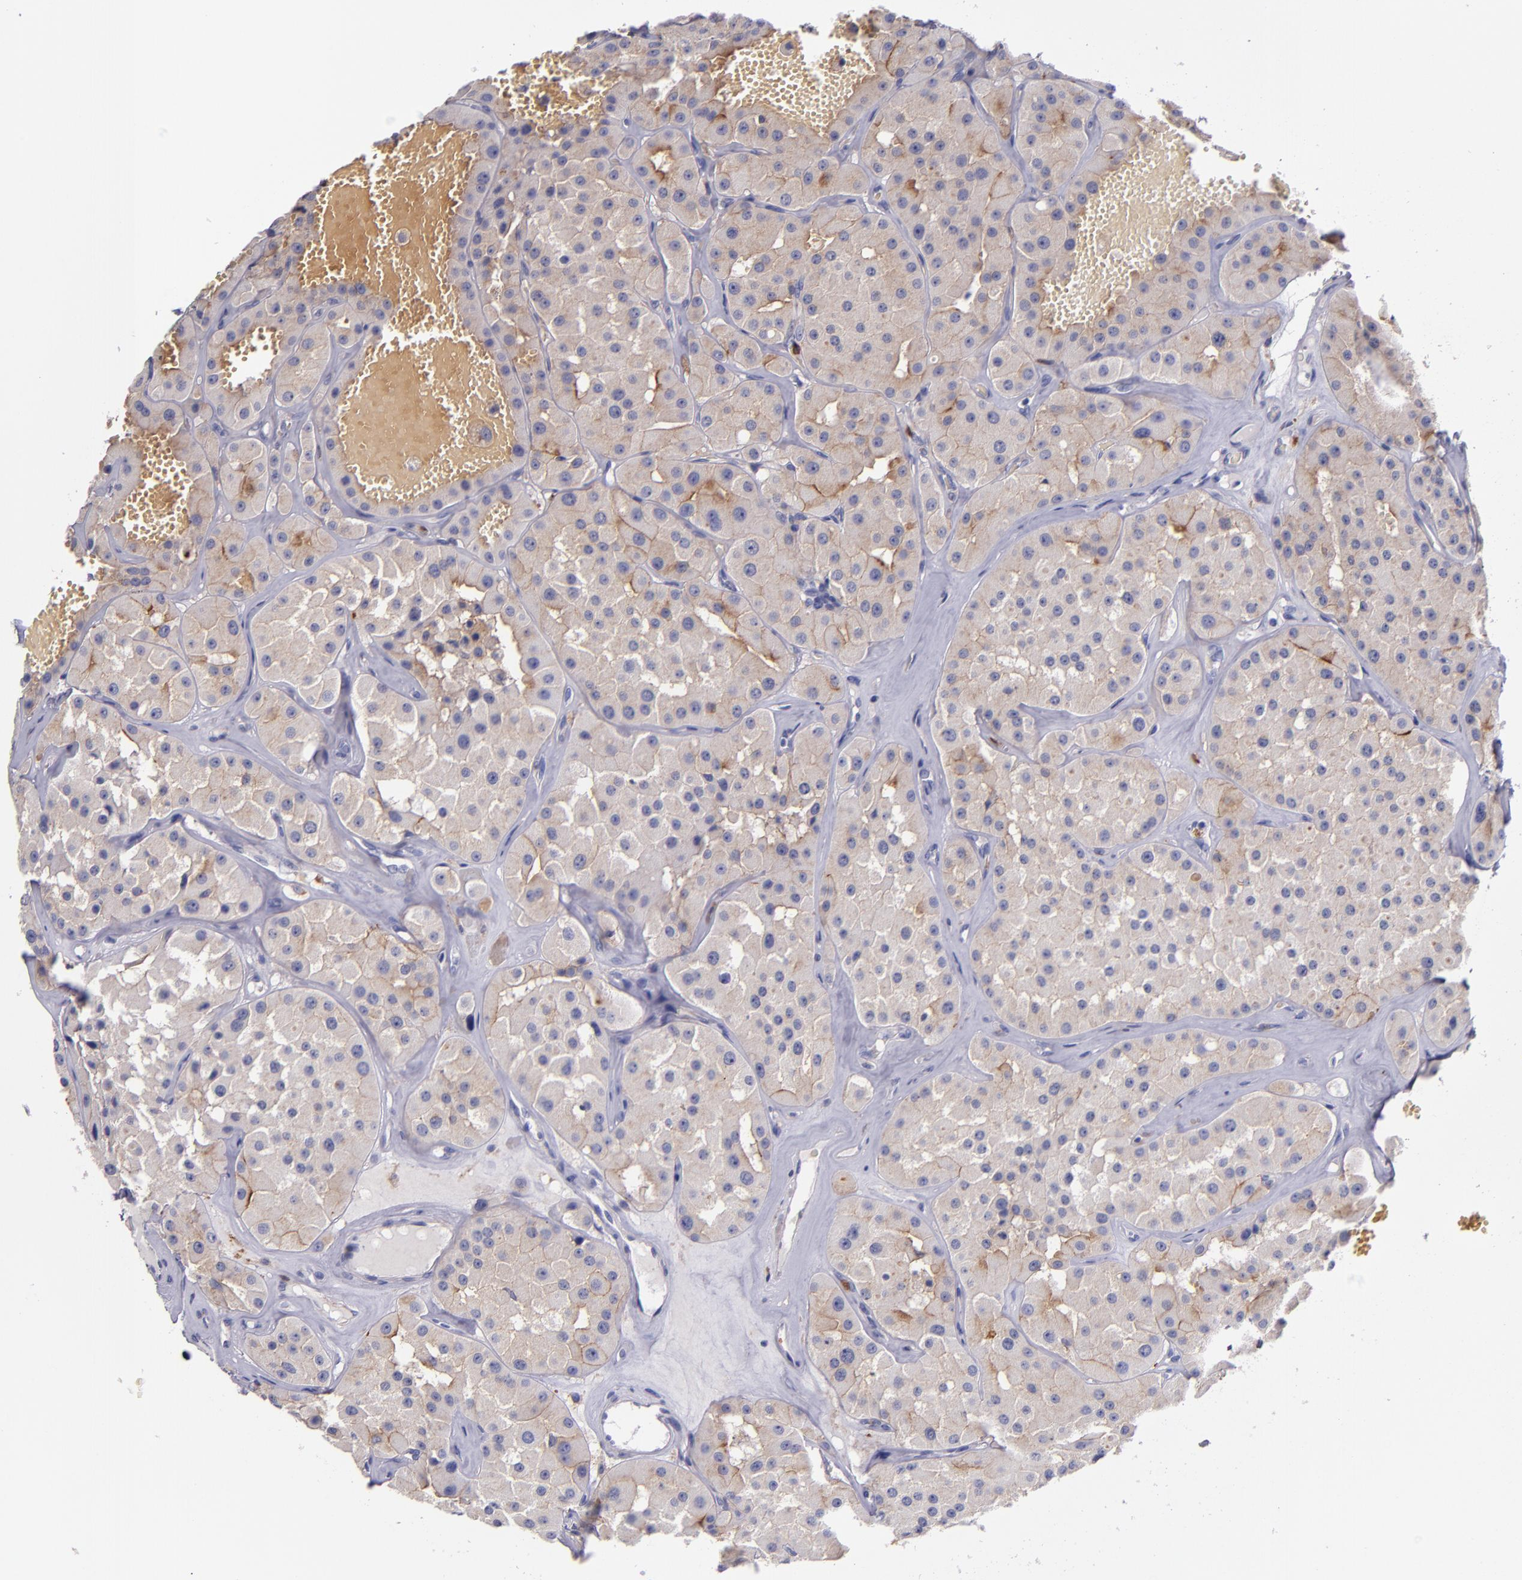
{"staining": {"intensity": "weak", "quantity": ">75%", "location": "cytoplasmic/membranous"}, "tissue": "renal cancer", "cell_type": "Tumor cells", "image_type": "cancer", "snomed": [{"axis": "morphology", "description": "Adenocarcinoma, uncertain malignant potential"}, {"axis": "topography", "description": "Kidney"}], "caption": "Renal adenocarcinoma,  uncertain malignant potential stained for a protein displays weak cytoplasmic/membranous positivity in tumor cells. (DAB IHC with brightfield microscopy, high magnification).", "gene": "C5AR1", "patient": {"sex": "male", "age": 63}}